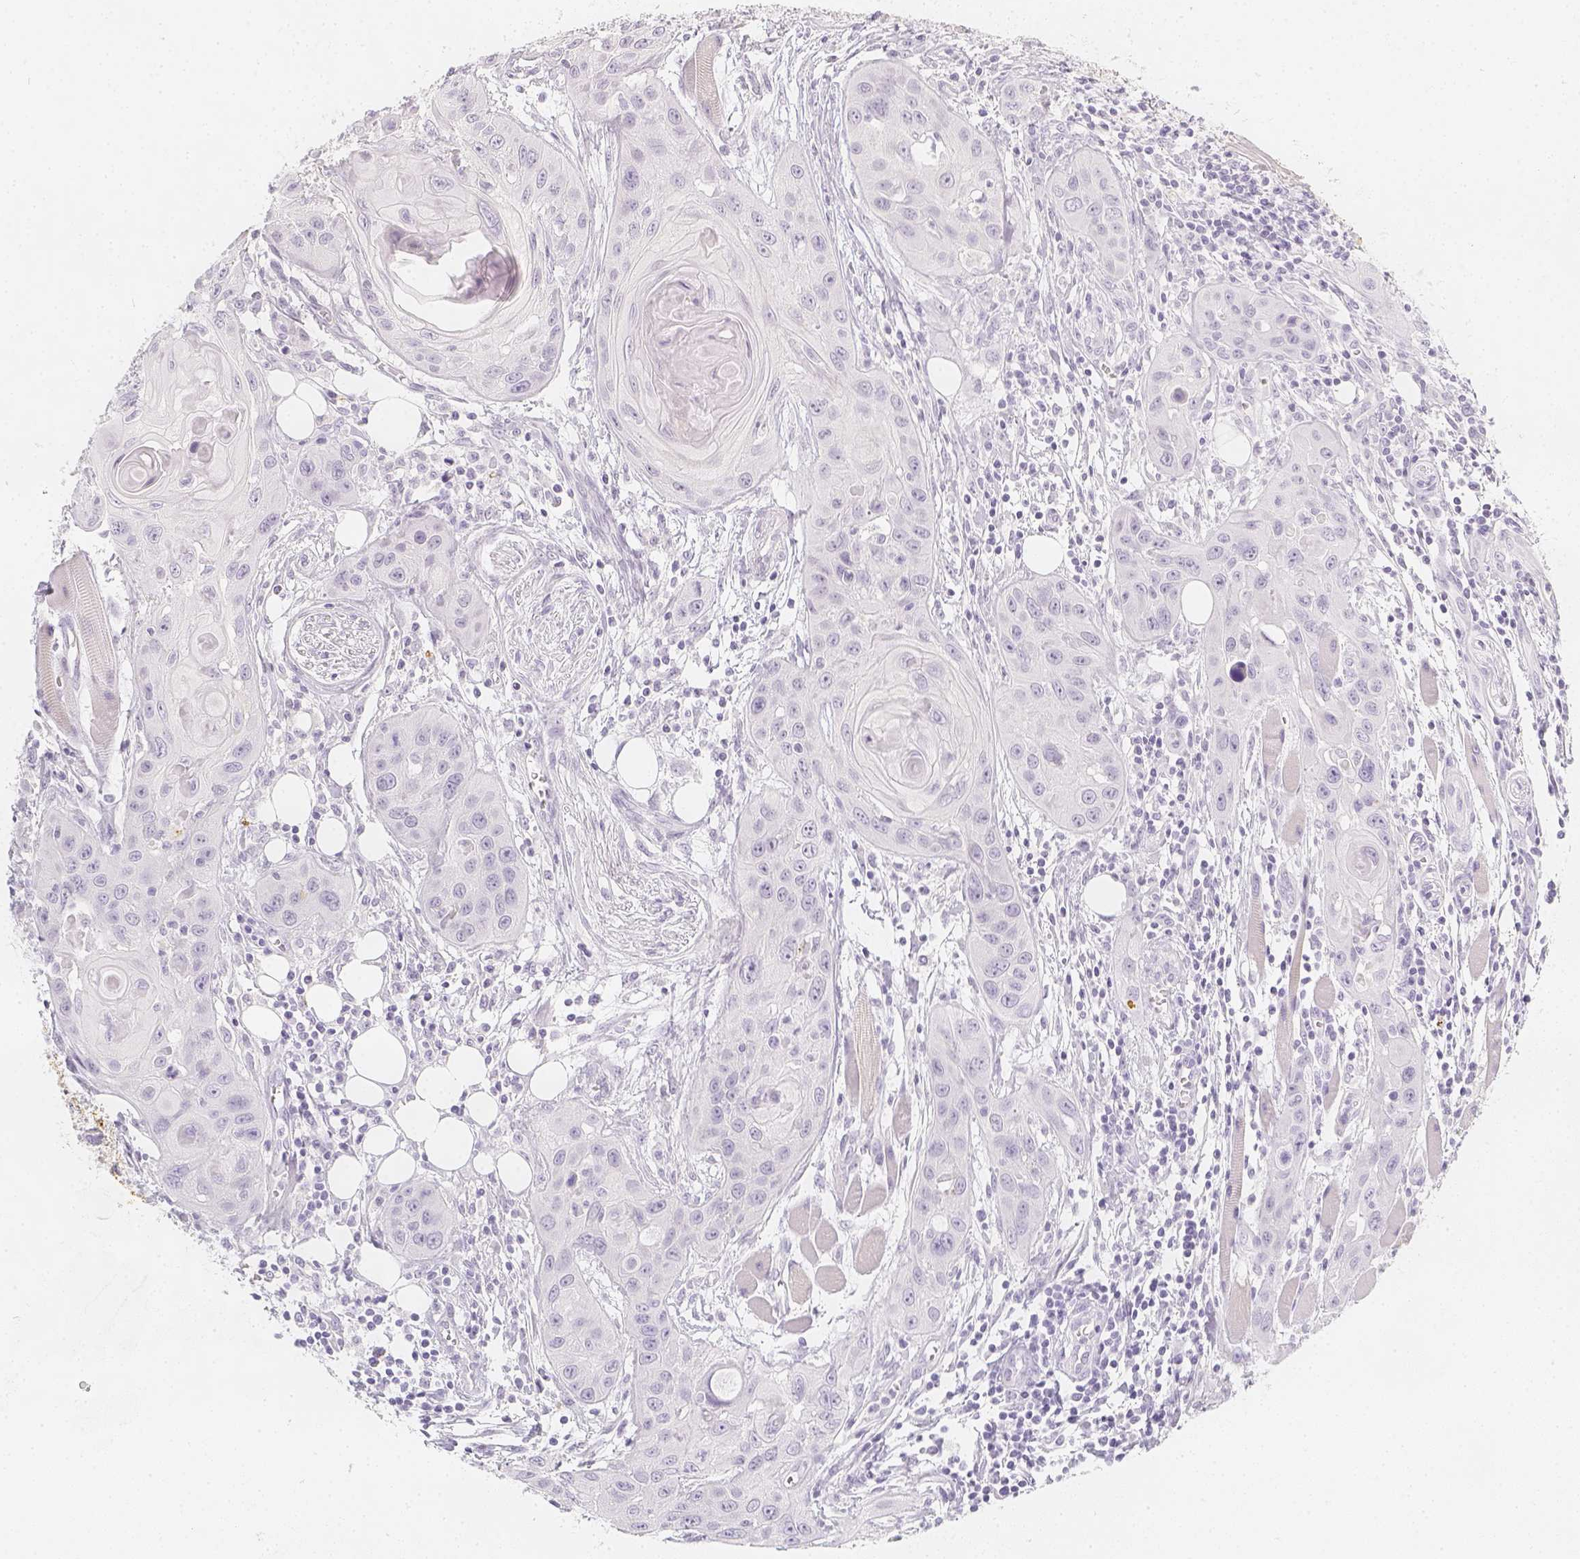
{"staining": {"intensity": "negative", "quantity": "none", "location": "none"}, "tissue": "head and neck cancer", "cell_type": "Tumor cells", "image_type": "cancer", "snomed": [{"axis": "morphology", "description": "Squamous cell carcinoma, NOS"}, {"axis": "topography", "description": "Oral tissue"}, {"axis": "topography", "description": "Head-Neck"}], "caption": "DAB (3,3'-diaminobenzidine) immunohistochemical staining of head and neck cancer reveals no significant positivity in tumor cells.", "gene": "SLC18A1", "patient": {"sex": "male", "age": 58}}